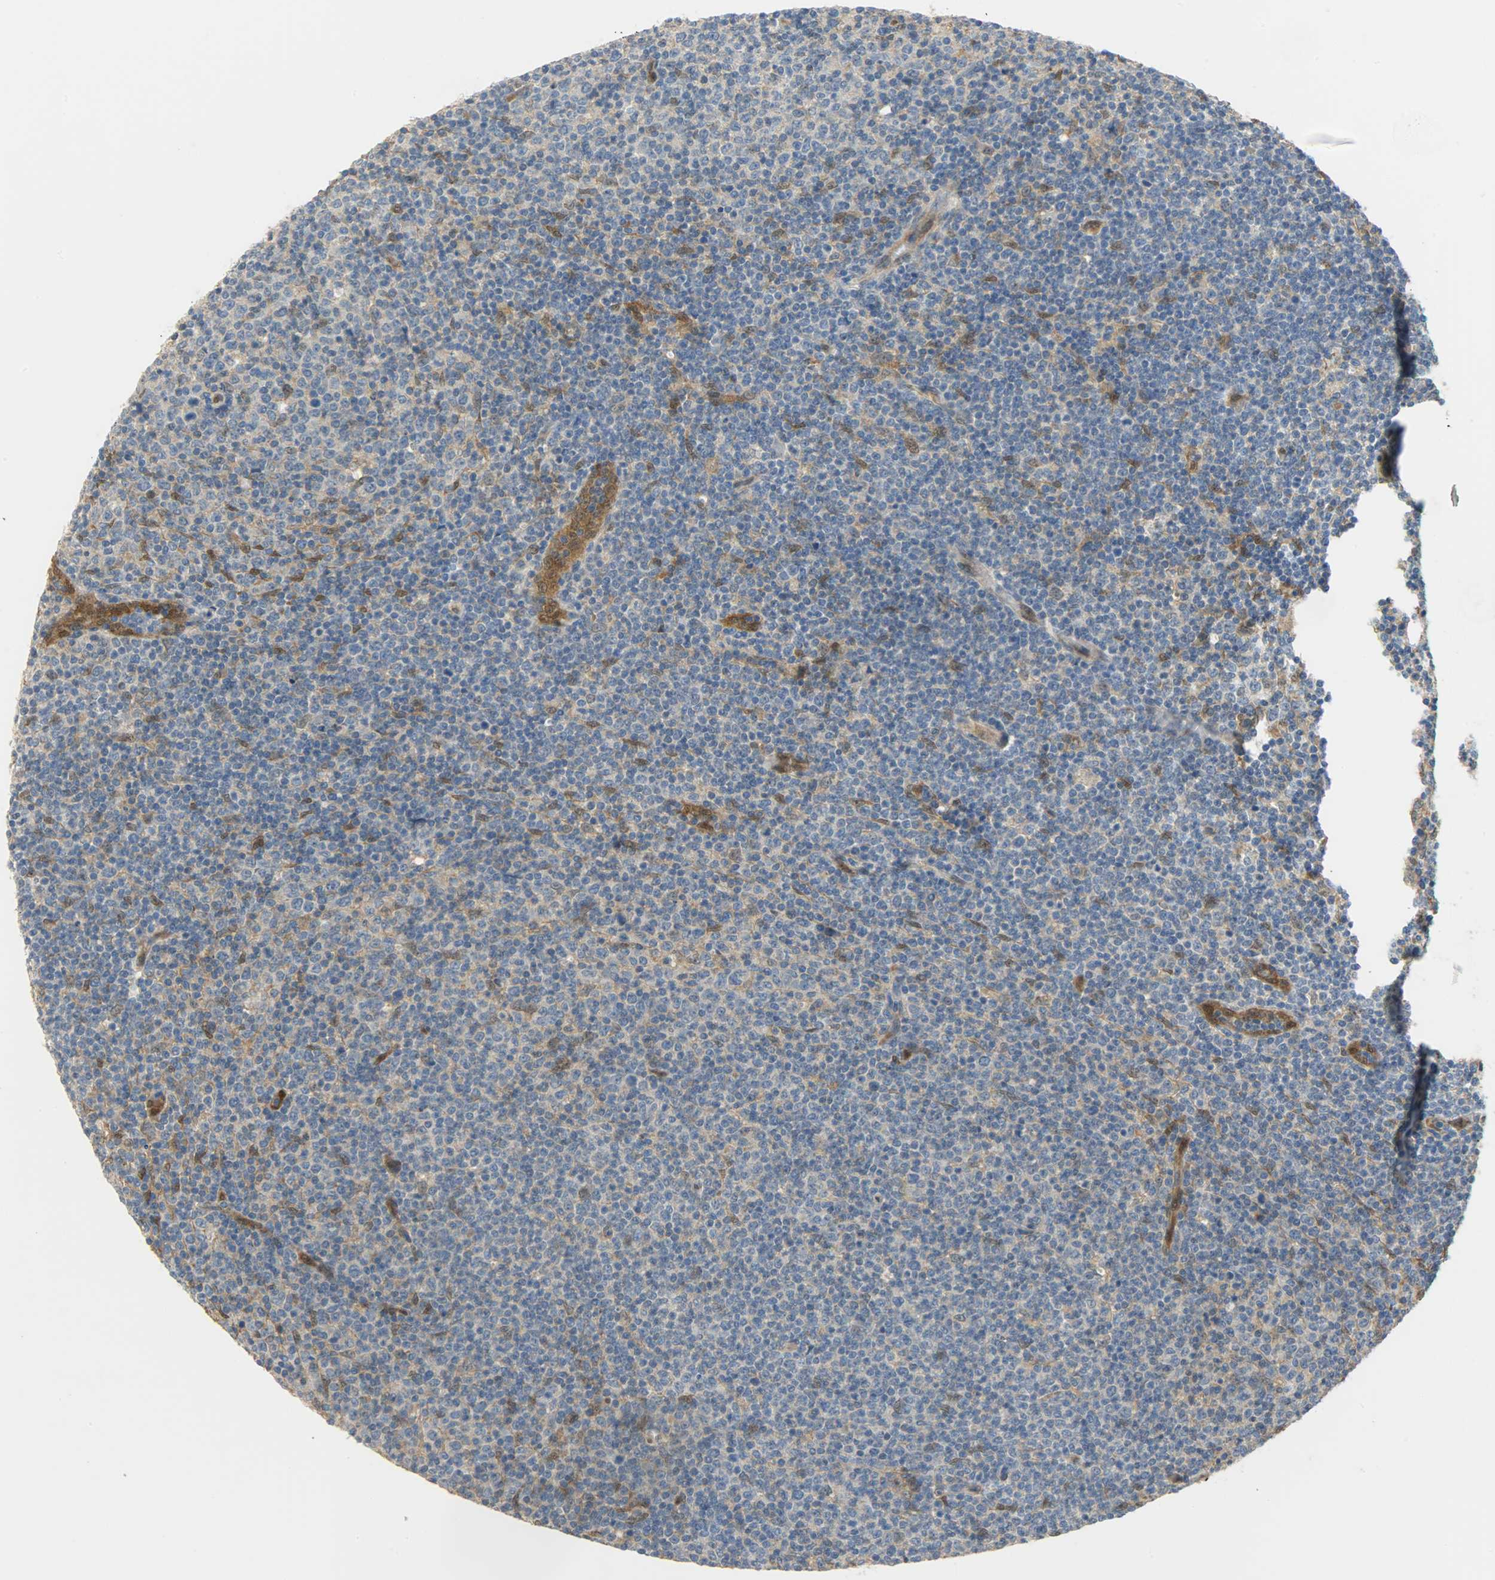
{"staining": {"intensity": "weak", "quantity": "25%-75%", "location": "cytoplasmic/membranous,nuclear"}, "tissue": "lymphoma", "cell_type": "Tumor cells", "image_type": "cancer", "snomed": [{"axis": "morphology", "description": "Malignant lymphoma, non-Hodgkin's type, Low grade"}, {"axis": "topography", "description": "Lymph node"}], "caption": "This histopathology image exhibits IHC staining of human lymphoma, with low weak cytoplasmic/membranous and nuclear positivity in about 25%-75% of tumor cells.", "gene": "FKBP1A", "patient": {"sex": "male", "age": 70}}